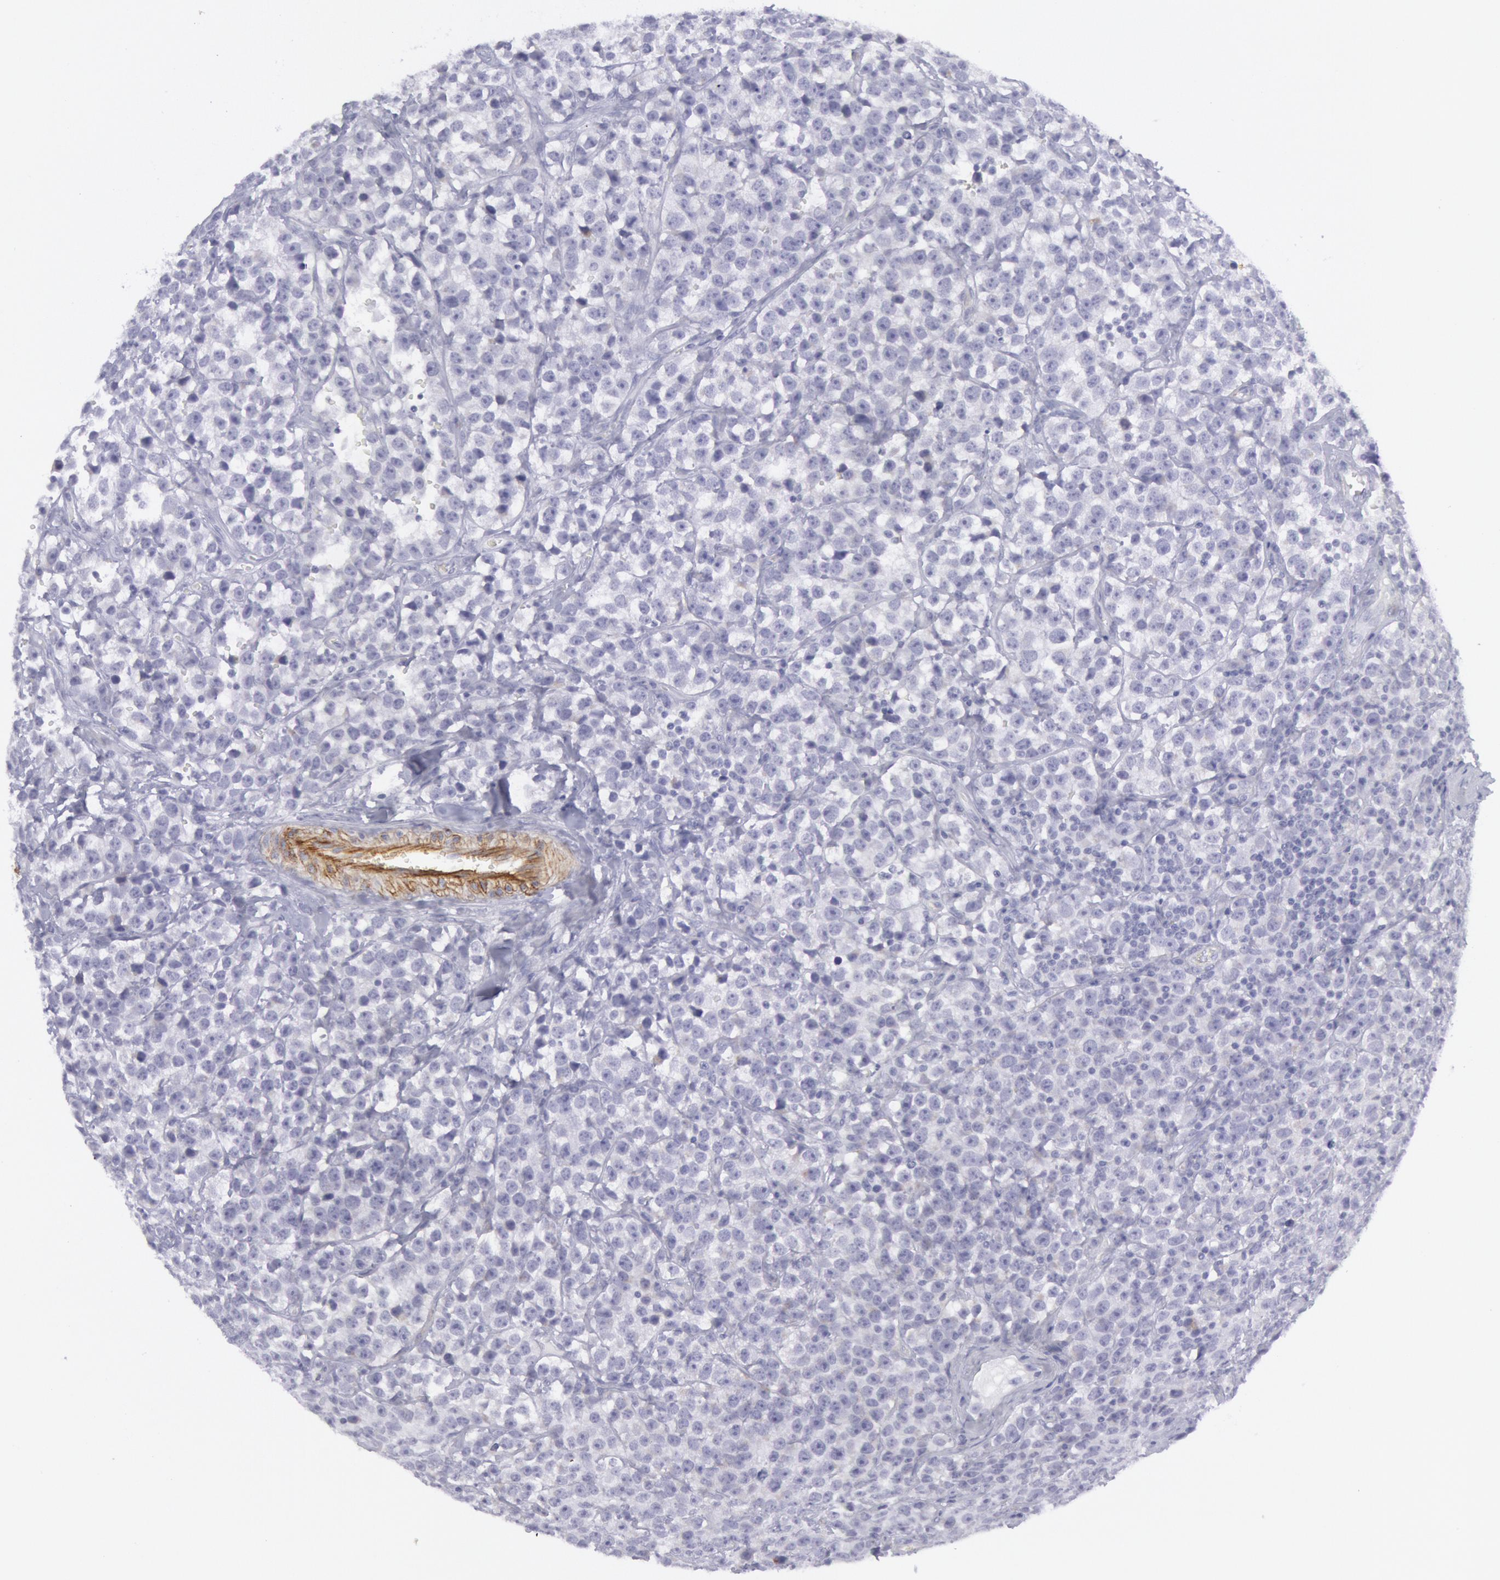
{"staining": {"intensity": "negative", "quantity": "none", "location": "none"}, "tissue": "testis cancer", "cell_type": "Tumor cells", "image_type": "cancer", "snomed": [{"axis": "morphology", "description": "Seminoma, NOS"}, {"axis": "topography", "description": "Testis"}], "caption": "A high-resolution micrograph shows IHC staining of testis seminoma, which displays no significant staining in tumor cells. (Stains: DAB (3,3'-diaminobenzidine) immunohistochemistry with hematoxylin counter stain, Microscopy: brightfield microscopy at high magnification).", "gene": "CDH13", "patient": {"sex": "male", "age": 25}}